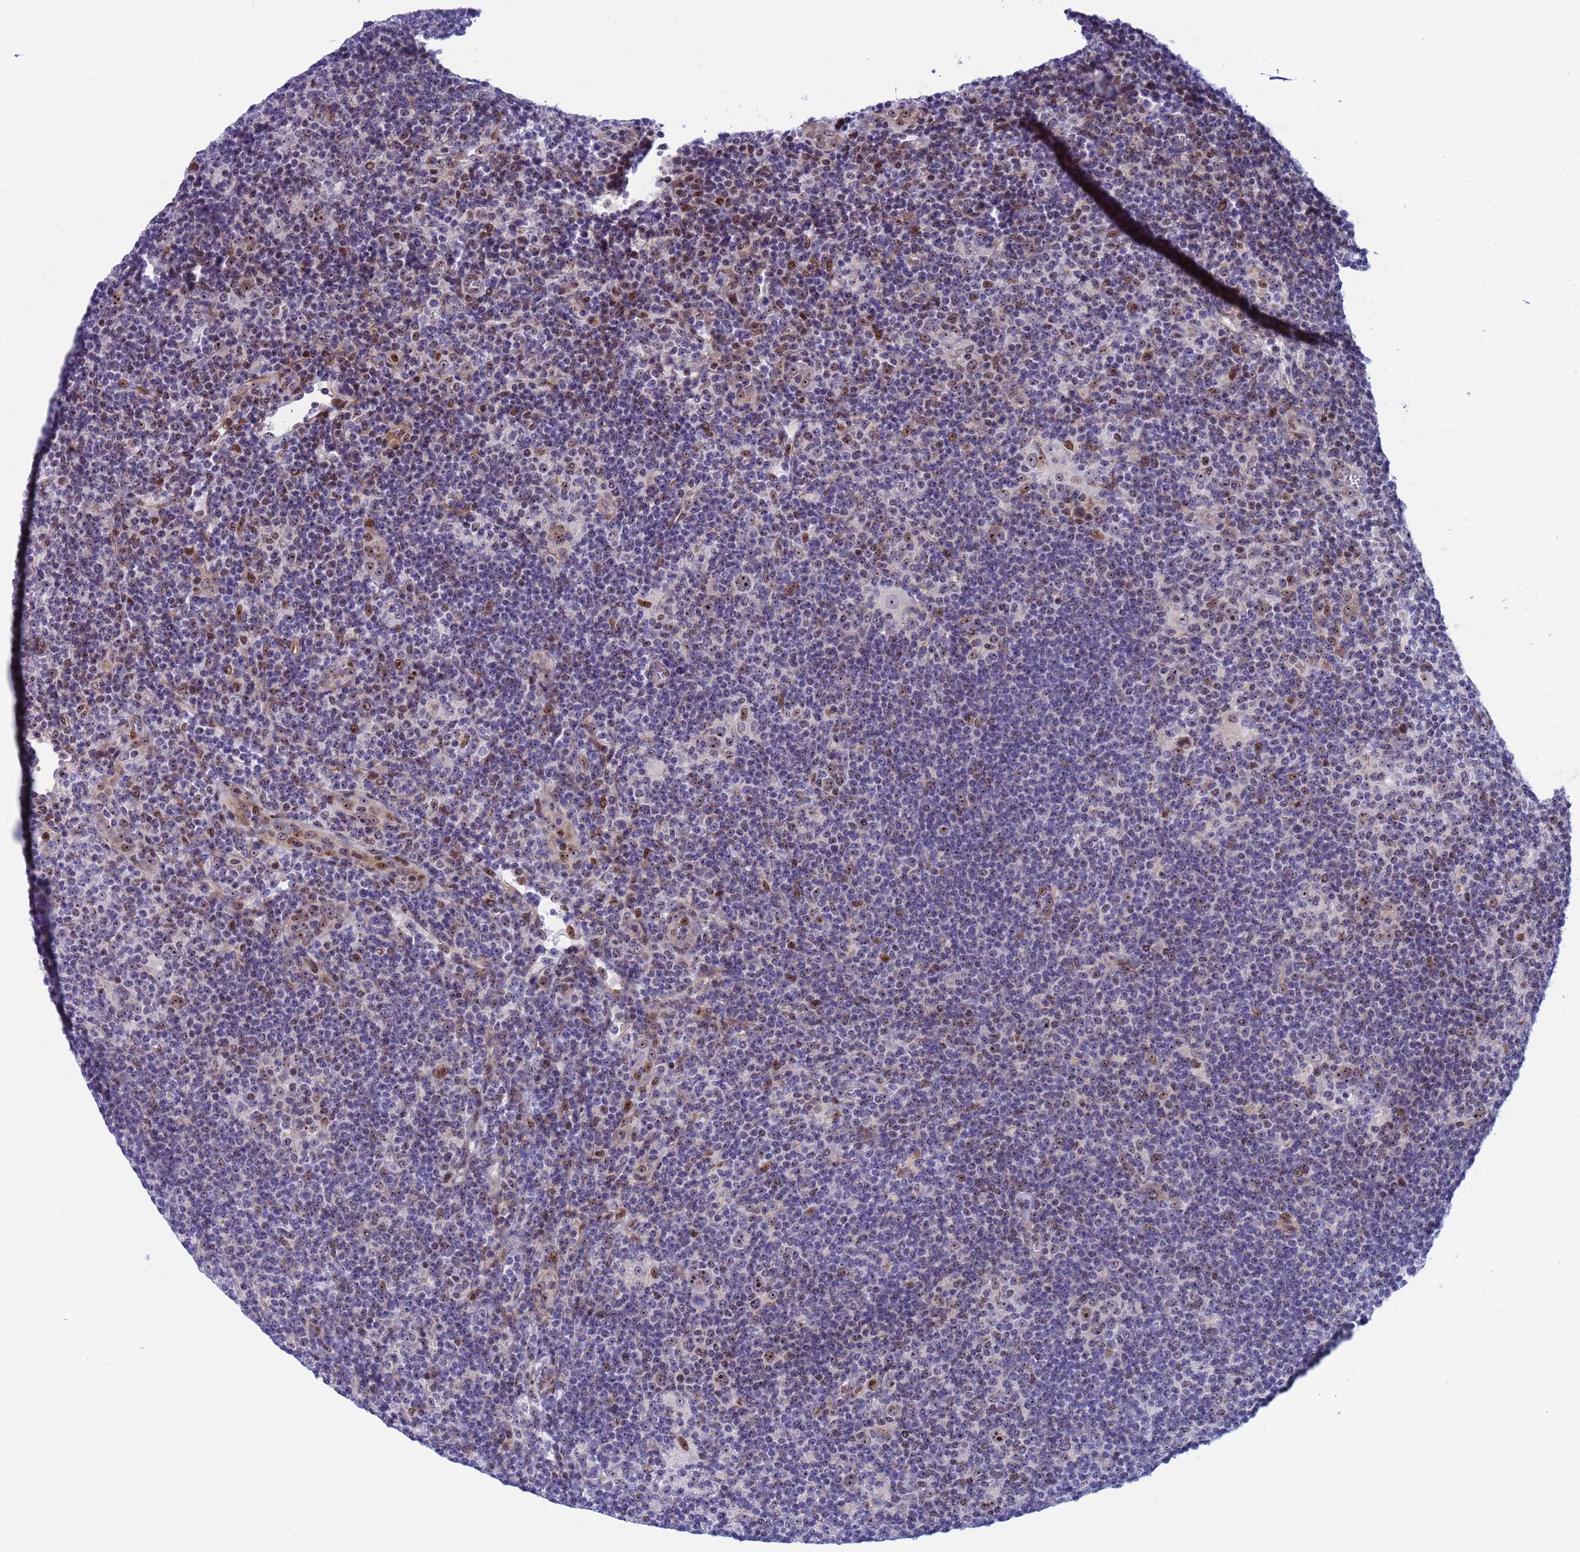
{"staining": {"intensity": "moderate", "quantity": "25%-75%", "location": "nuclear"}, "tissue": "lymphoma", "cell_type": "Tumor cells", "image_type": "cancer", "snomed": [{"axis": "morphology", "description": "Hodgkin's disease, NOS"}, {"axis": "topography", "description": "Lymph node"}], "caption": "Immunohistochemical staining of Hodgkin's disease reveals medium levels of moderate nuclear staining in approximately 25%-75% of tumor cells. (DAB IHC with brightfield microscopy, high magnification).", "gene": "POP5", "patient": {"sex": "female", "age": 57}}